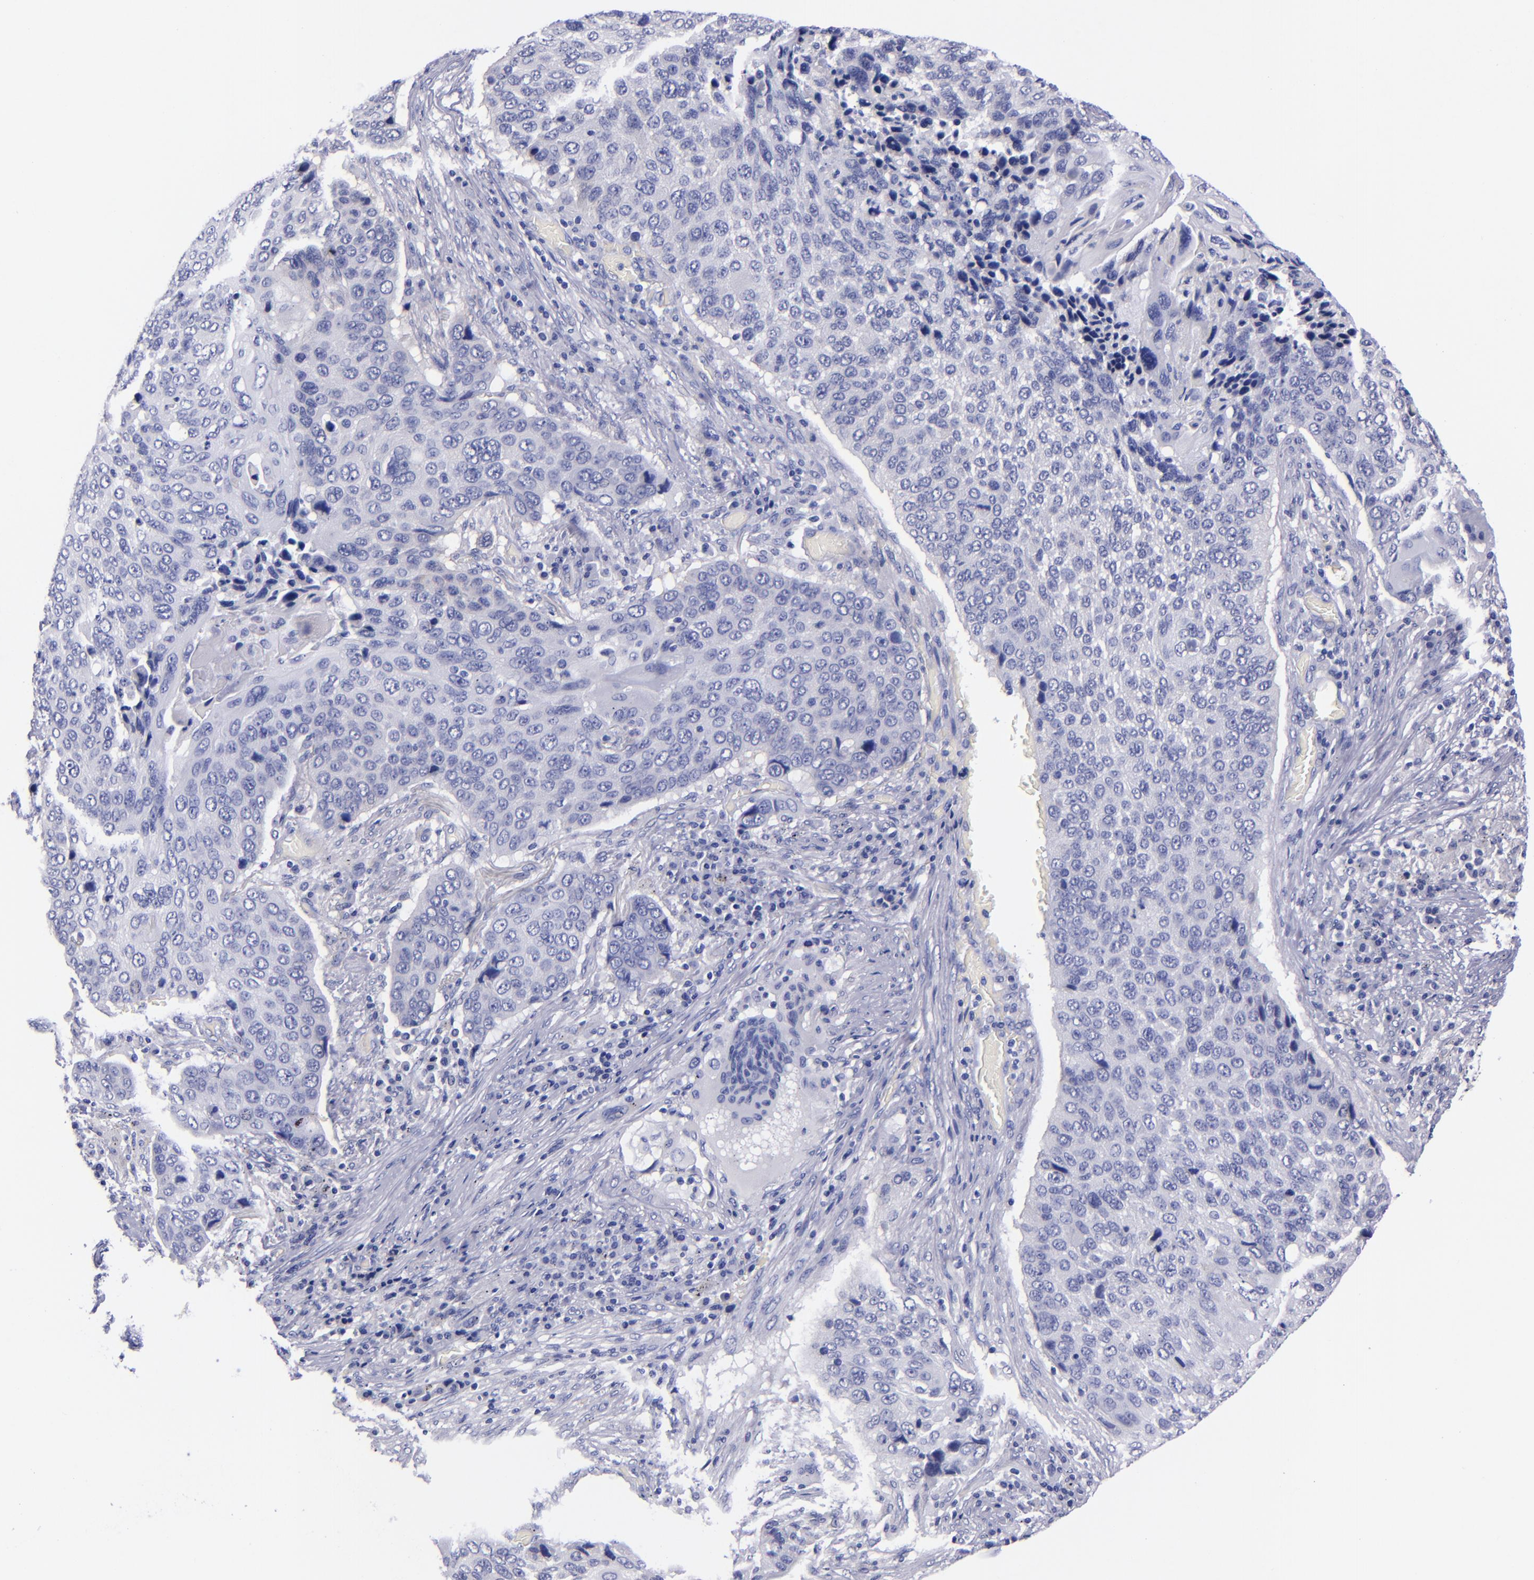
{"staining": {"intensity": "negative", "quantity": "none", "location": "none"}, "tissue": "lung cancer", "cell_type": "Tumor cells", "image_type": "cancer", "snomed": [{"axis": "morphology", "description": "Squamous cell carcinoma, NOS"}, {"axis": "topography", "description": "Lung"}], "caption": "Human squamous cell carcinoma (lung) stained for a protein using immunohistochemistry shows no staining in tumor cells.", "gene": "SV2A", "patient": {"sex": "male", "age": 68}}